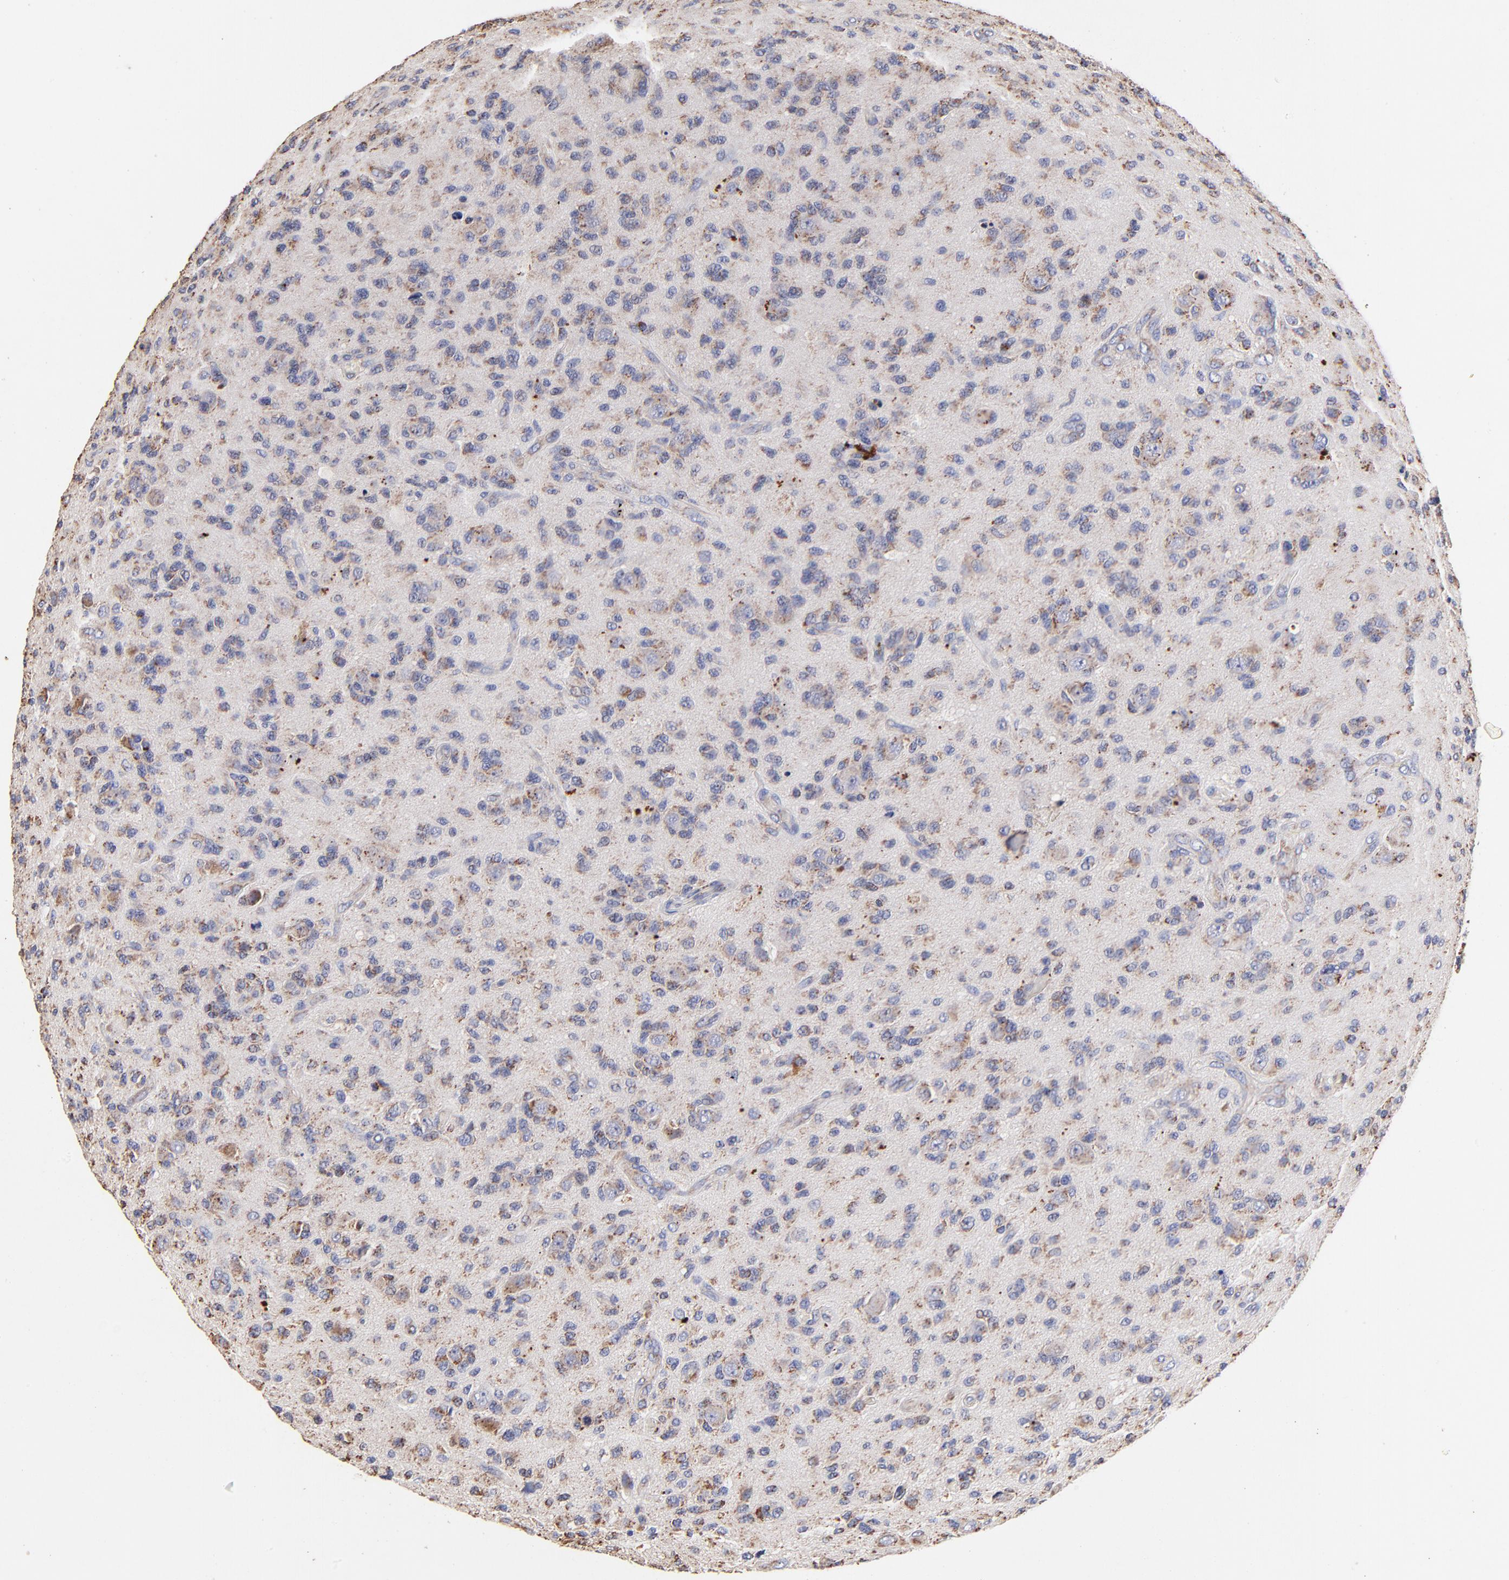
{"staining": {"intensity": "moderate", "quantity": "25%-75%", "location": "cytoplasmic/membranous"}, "tissue": "glioma", "cell_type": "Tumor cells", "image_type": "cancer", "snomed": [{"axis": "morphology", "description": "Glioma, malignant, High grade"}, {"axis": "topography", "description": "Brain"}], "caption": "Glioma stained with a brown dye reveals moderate cytoplasmic/membranous positive expression in approximately 25%-75% of tumor cells.", "gene": "SSBP1", "patient": {"sex": "male", "age": 36}}